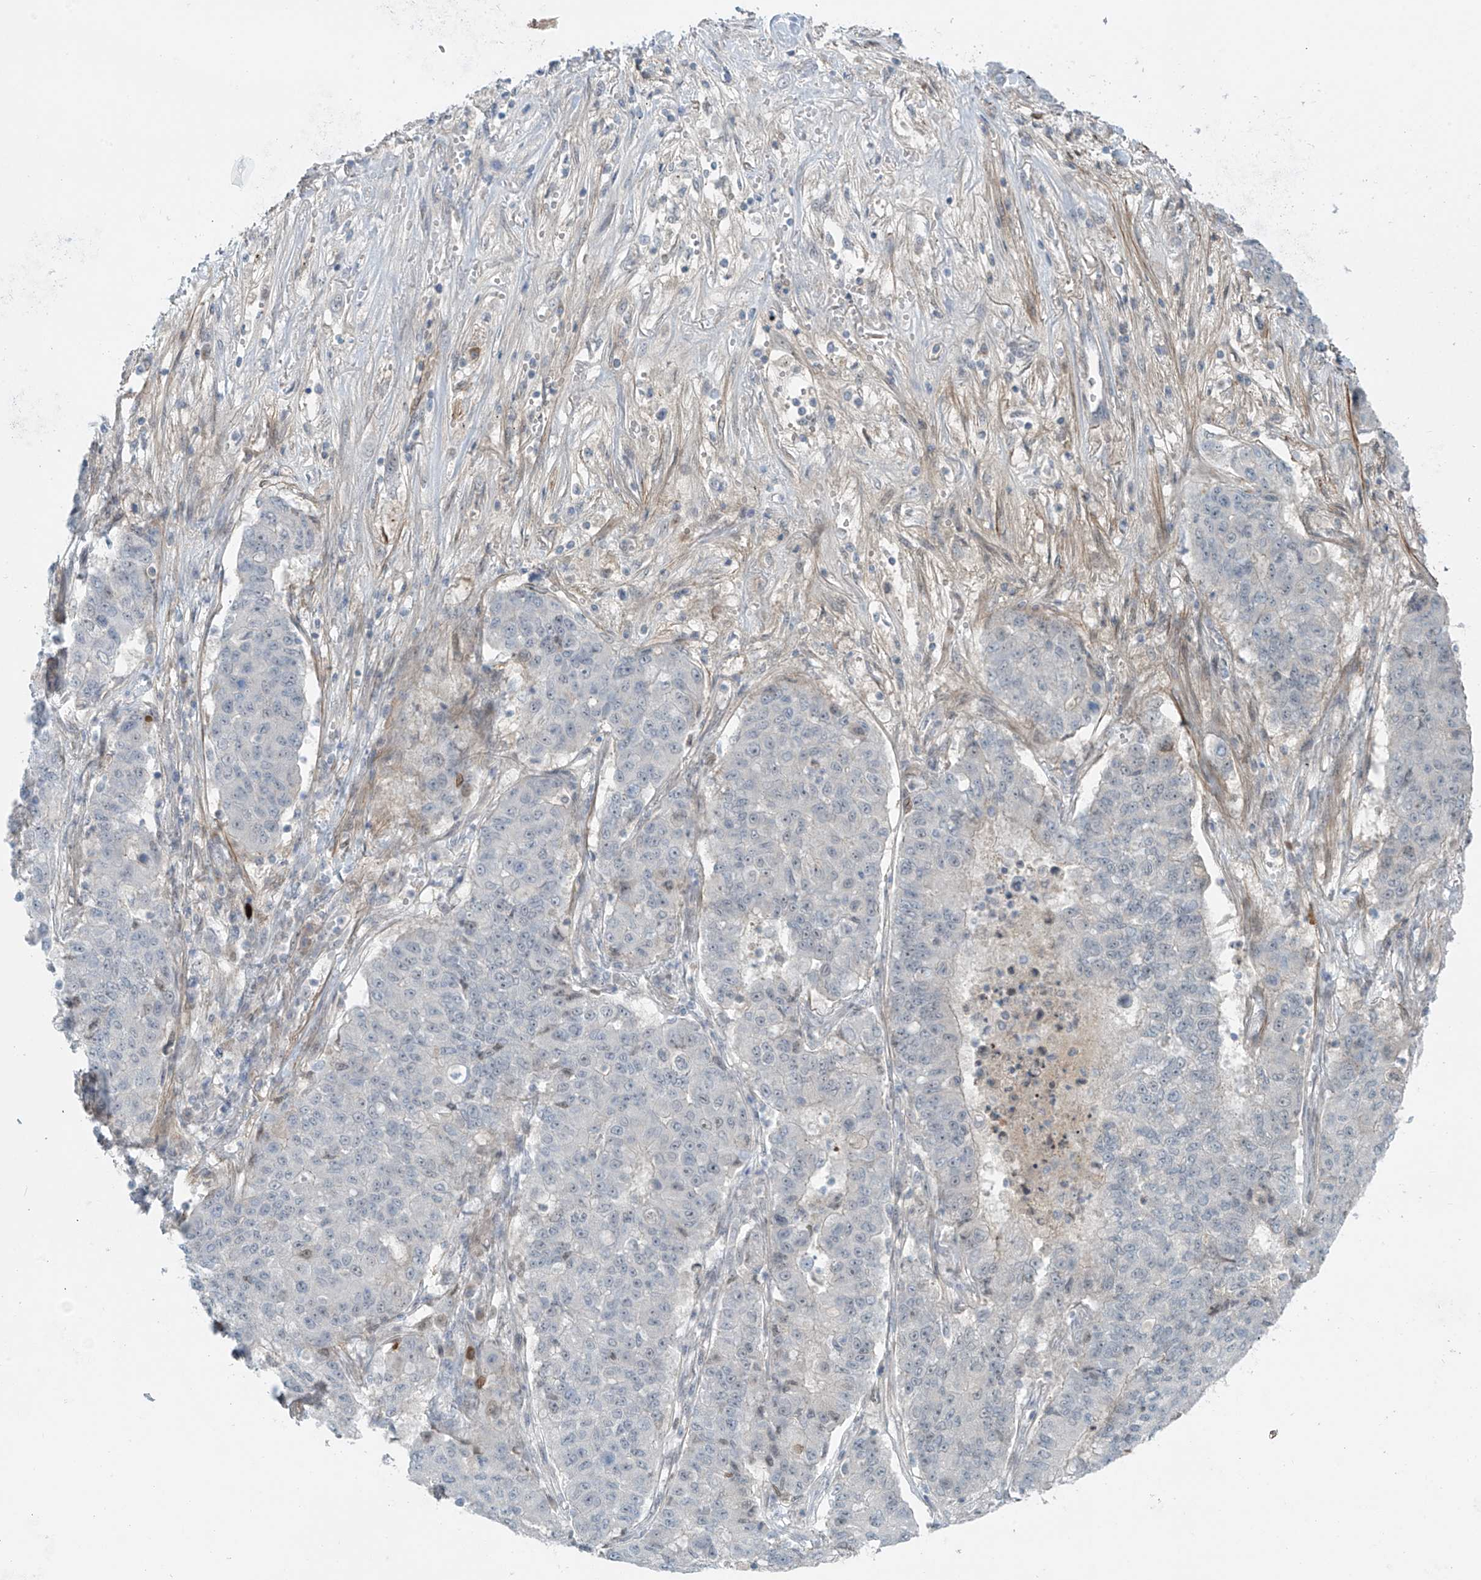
{"staining": {"intensity": "negative", "quantity": "none", "location": "none"}, "tissue": "lung cancer", "cell_type": "Tumor cells", "image_type": "cancer", "snomed": [{"axis": "morphology", "description": "Squamous cell carcinoma, NOS"}, {"axis": "topography", "description": "Lung"}], "caption": "This is a histopathology image of immunohistochemistry (IHC) staining of squamous cell carcinoma (lung), which shows no expression in tumor cells.", "gene": "RASGEF1A", "patient": {"sex": "male", "age": 74}}